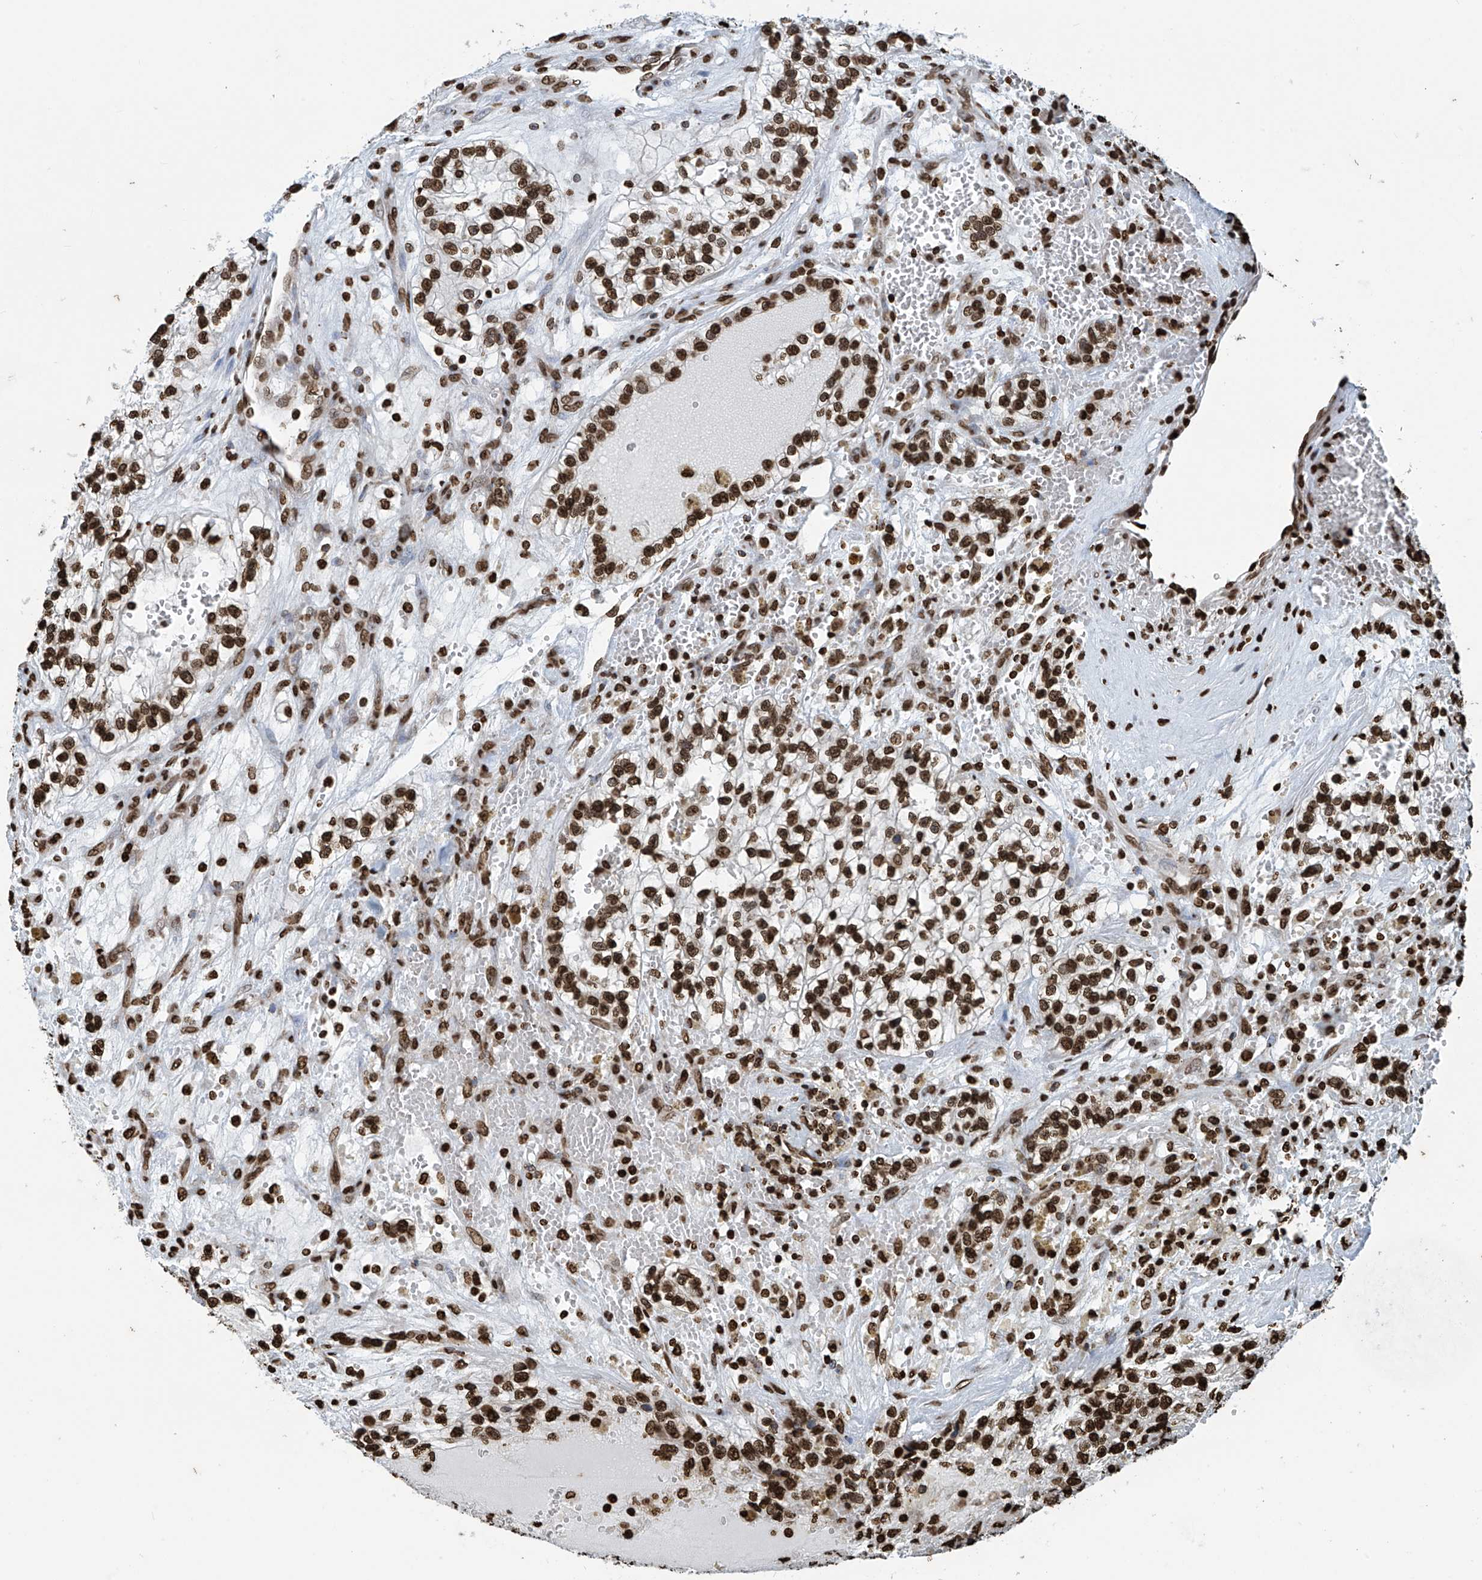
{"staining": {"intensity": "strong", "quantity": ">75%", "location": "nuclear"}, "tissue": "renal cancer", "cell_type": "Tumor cells", "image_type": "cancer", "snomed": [{"axis": "morphology", "description": "Adenocarcinoma, NOS"}, {"axis": "topography", "description": "Kidney"}], "caption": "Immunohistochemical staining of renal adenocarcinoma shows high levels of strong nuclear protein staining in approximately >75% of tumor cells. (brown staining indicates protein expression, while blue staining denotes nuclei).", "gene": "DPPA2", "patient": {"sex": "female", "age": 57}}